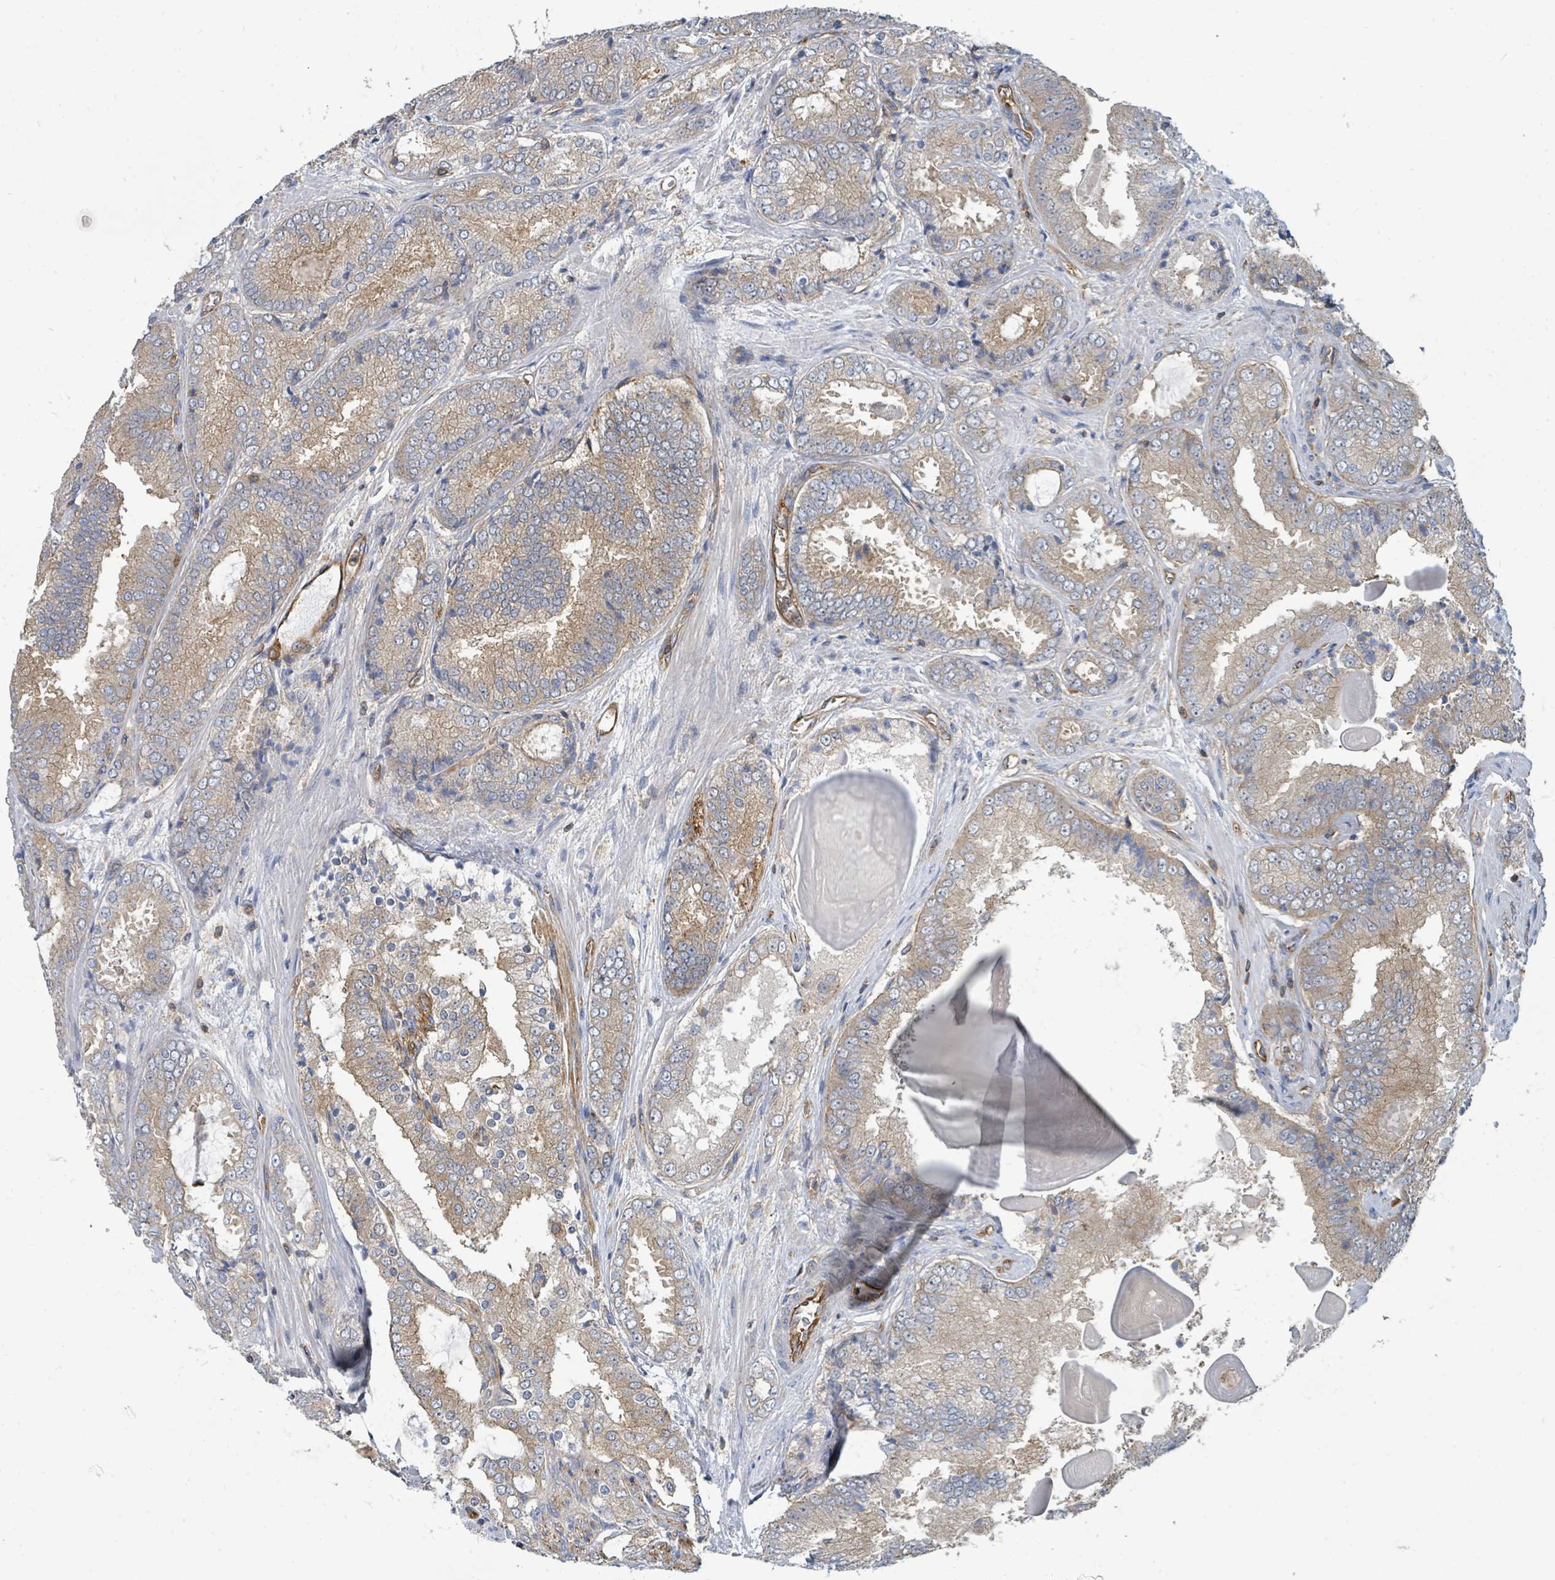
{"staining": {"intensity": "moderate", "quantity": "25%-75%", "location": "cytoplasmic/membranous"}, "tissue": "prostate cancer", "cell_type": "Tumor cells", "image_type": "cancer", "snomed": [{"axis": "morphology", "description": "Adenocarcinoma, High grade"}, {"axis": "topography", "description": "Prostate"}], "caption": "Moderate cytoplasmic/membranous staining for a protein is appreciated in approximately 25%-75% of tumor cells of prostate adenocarcinoma (high-grade) using IHC.", "gene": "BOLA2B", "patient": {"sex": "male", "age": 63}}